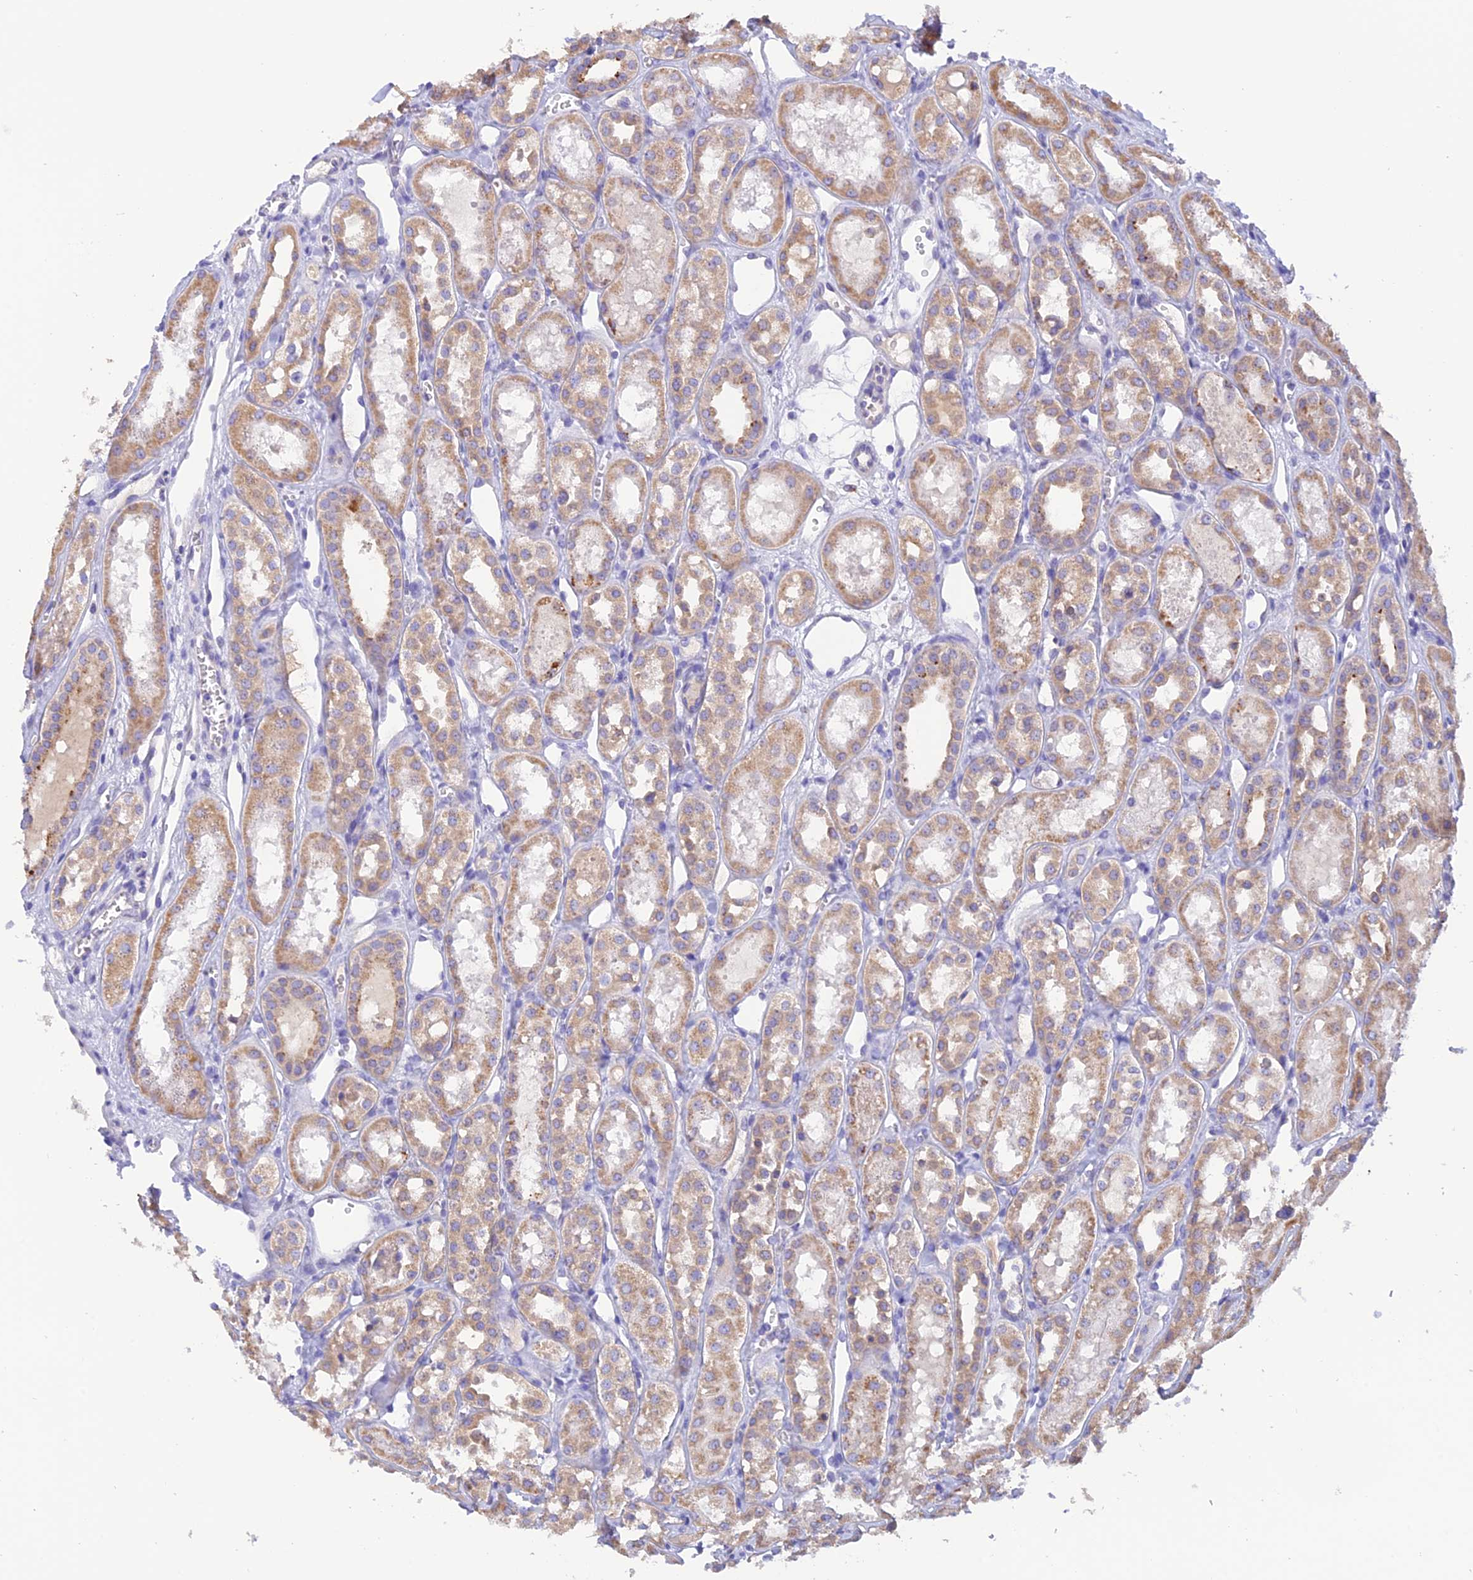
{"staining": {"intensity": "negative", "quantity": "none", "location": "none"}, "tissue": "kidney", "cell_type": "Cells in glomeruli", "image_type": "normal", "snomed": [{"axis": "morphology", "description": "Normal tissue, NOS"}, {"axis": "topography", "description": "Kidney"}], "caption": "Immunohistochemistry (IHC) photomicrograph of unremarkable human kidney stained for a protein (brown), which shows no positivity in cells in glomeruli.", "gene": "ENSG00000255439", "patient": {"sex": "male", "age": 16}}